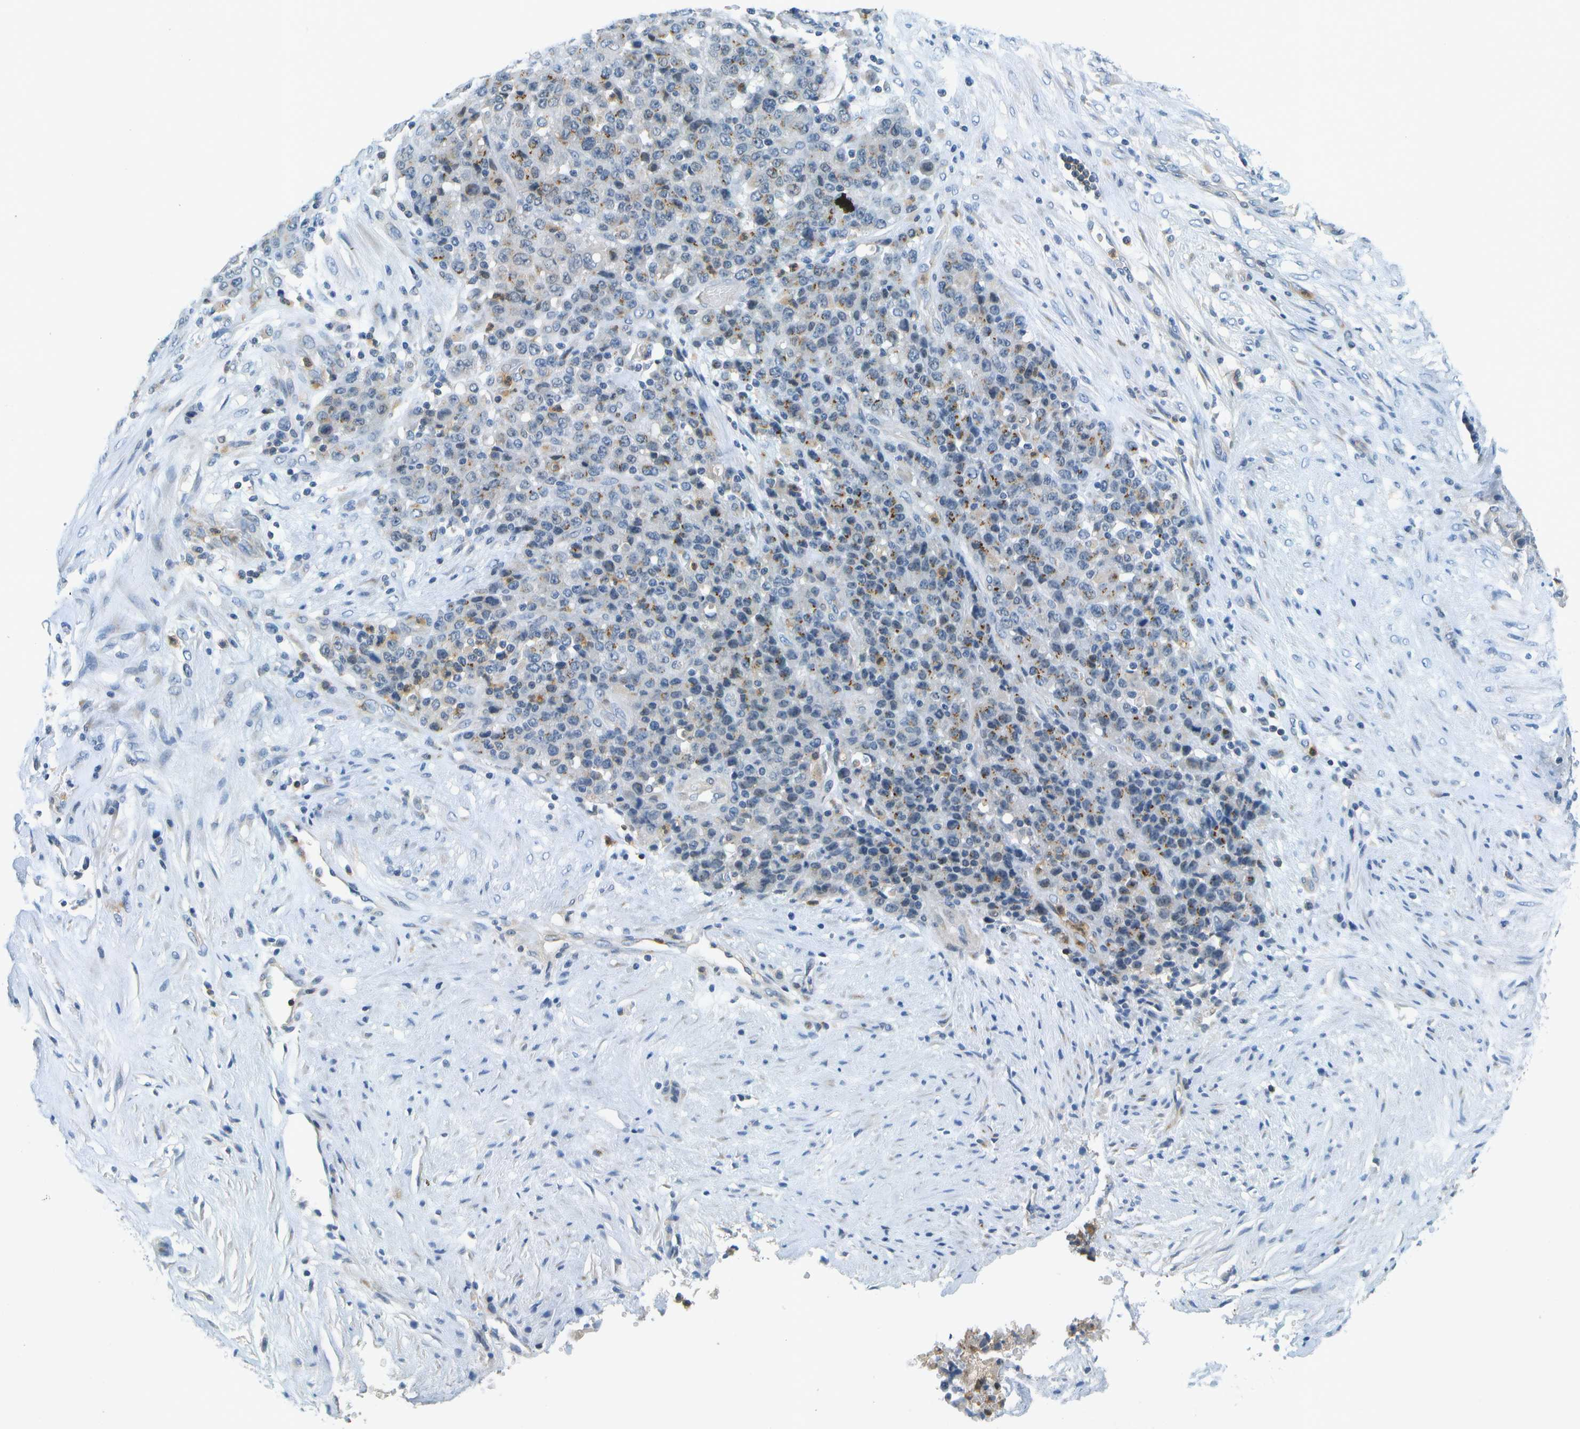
{"staining": {"intensity": "moderate", "quantity": "<25%", "location": "cytoplasmic/membranous"}, "tissue": "stomach cancer", "cell_type": "Tumor cells", "image_type": "cancer", "snomed": [{"axis": "morphology", "description": "Adenocarcinoma, NOS"}, {"axis": "topography", "description": "Stomach"}], "caption": "DAB (3,3'-diaminobenzidine) immunohistochemical staining of human adenocarcinoma (stomach) reveals moderate cytoplasmic/membranous protein staining in approximately <25% of tumor cells.", "gene": "RASGRP2", "patient": {"sex": "female", "age": 73}}